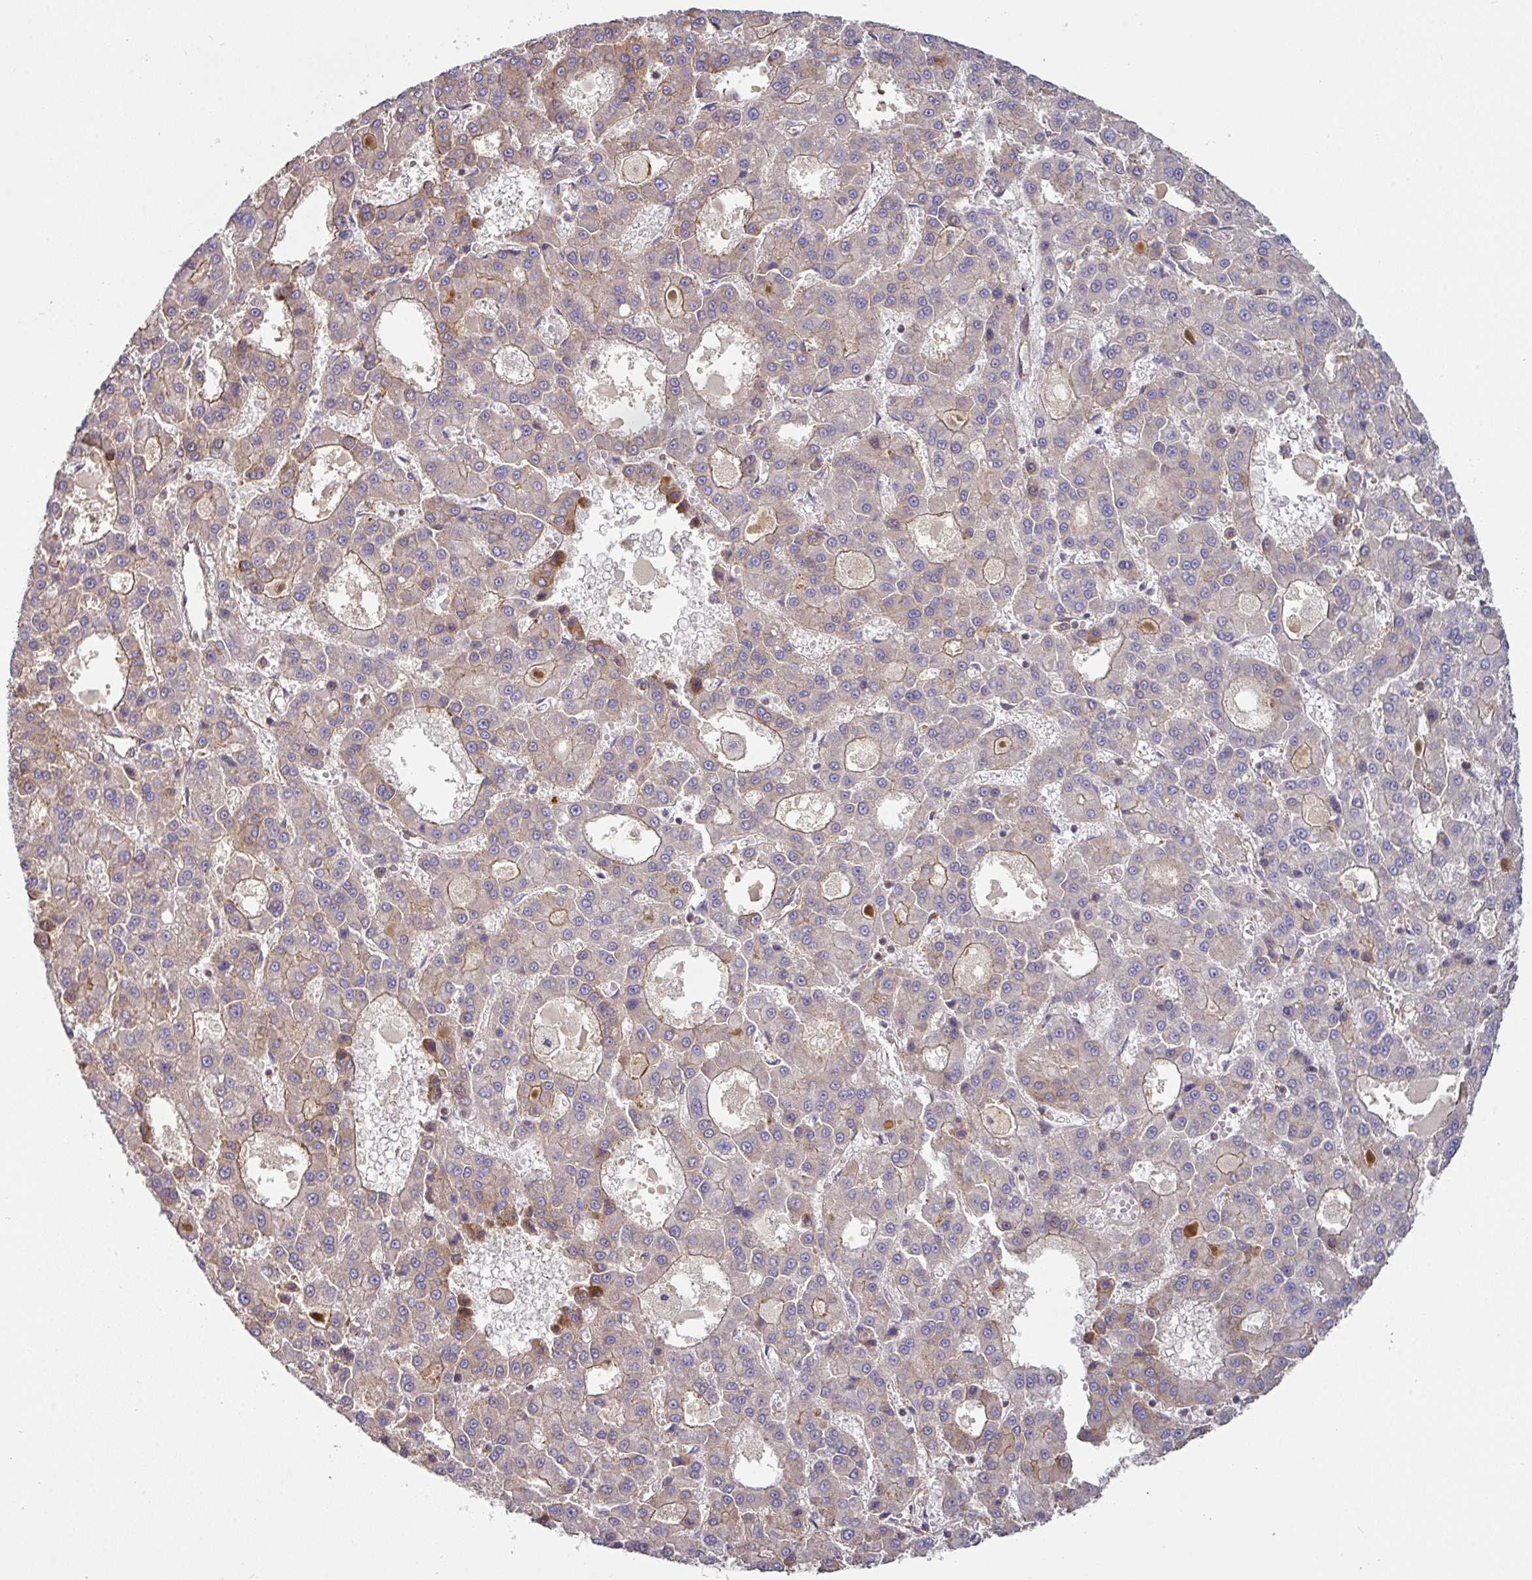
{"staining": {"intensity": "weak", "quantity": "25%-75%", "location": "cytoplasmic/membranous"}, "tissue": "liver cancer", "cell_type": "Tumor cells", "image_type": "cancer", "snomed": [{"axis": "morphology", "description": "Carcinoma, Hepatocellular, NOS"}, {"axis": "topography", "description": "Liver"}], "caption": "Immunohistochemical staining of liver cancer (hepatocellular carcinoma) displays low levels of weak cytoplasmic/membranous protein positivity in about 25%-75% of tumor cells.", "gene": "CASP2", "patient": {"sex": "male", "age": 70}}